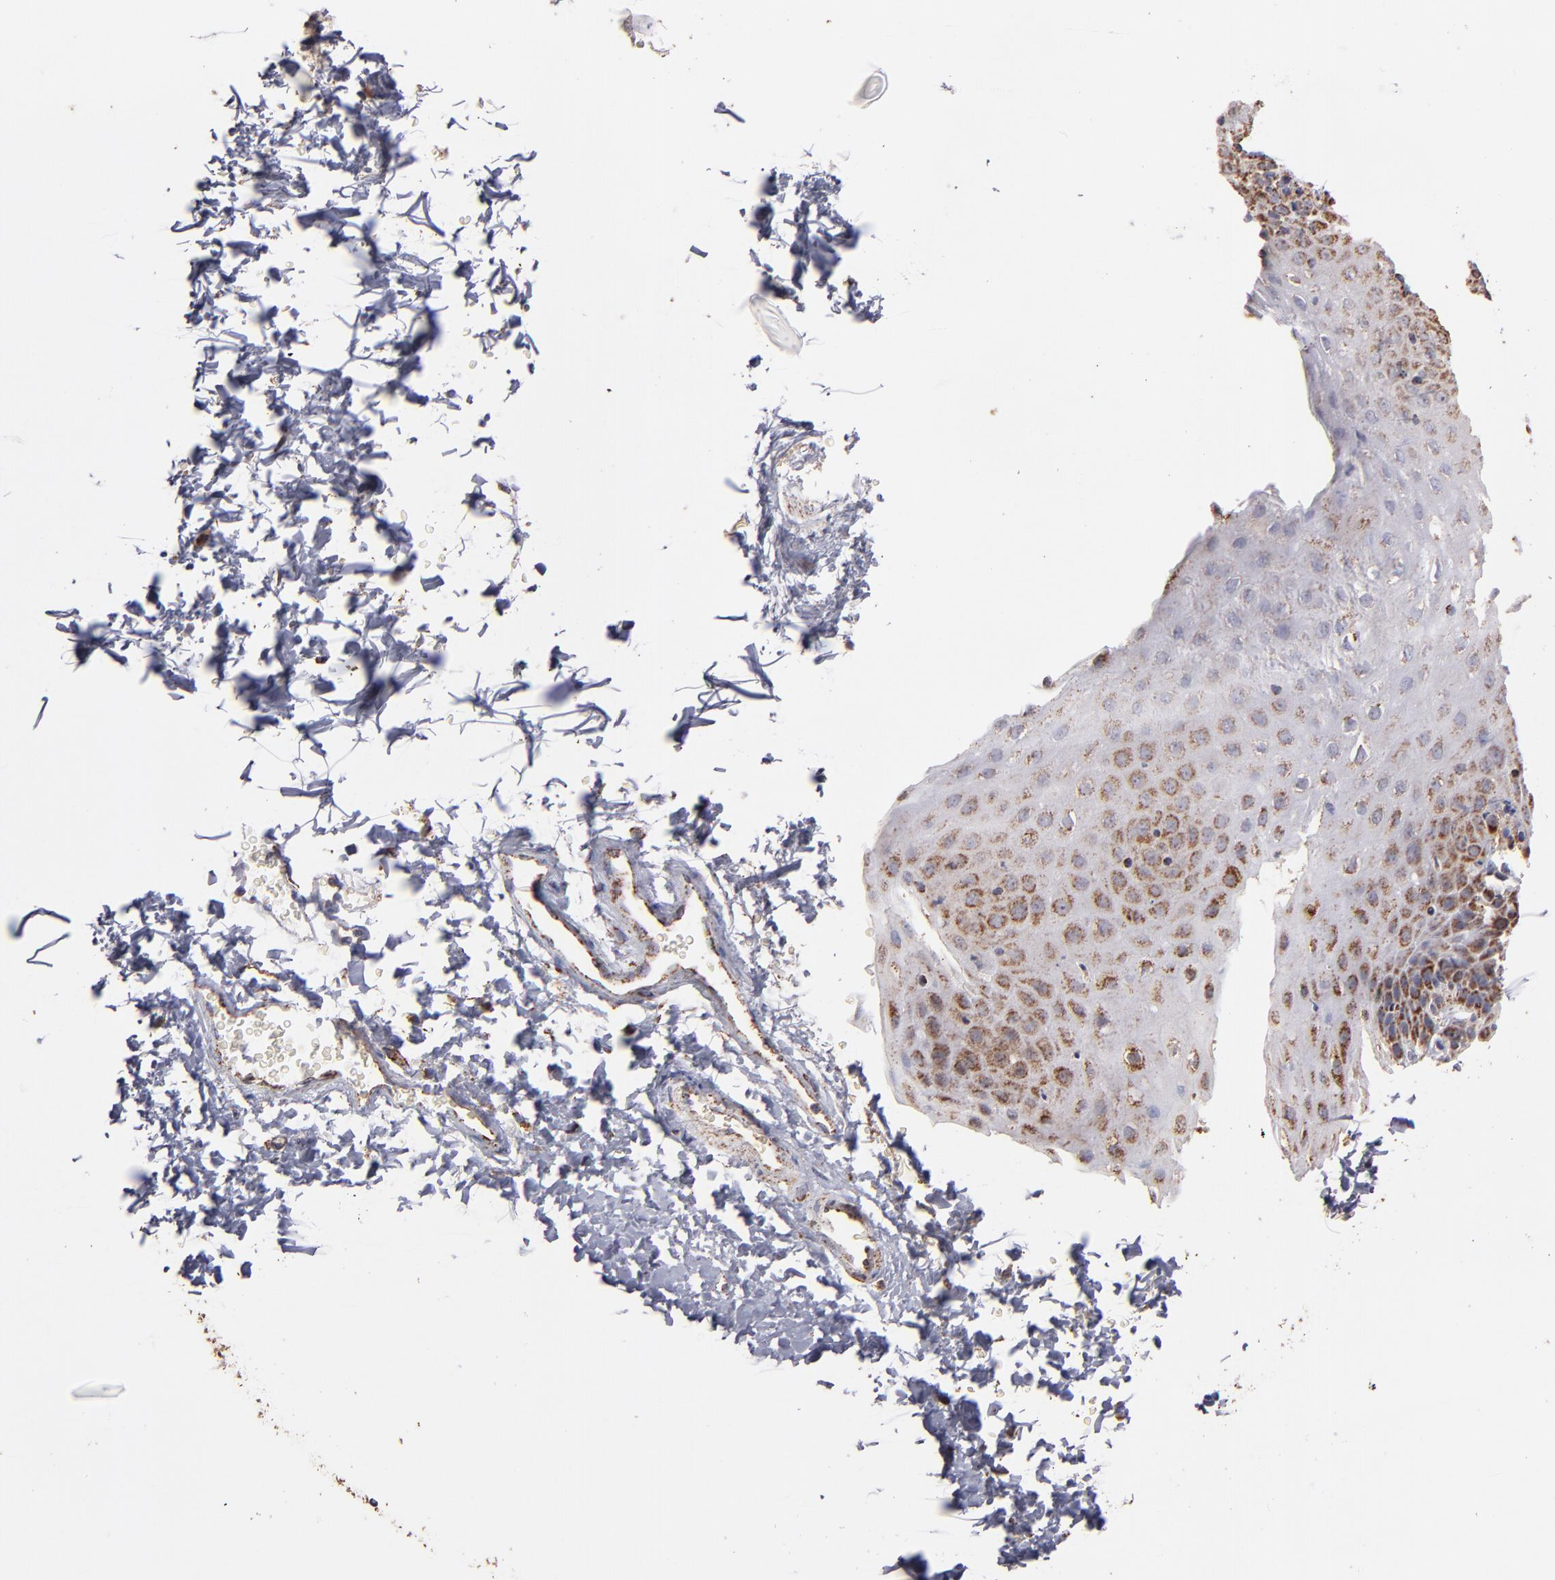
{"staining": {"intensity": "moderate", "quantity": "25%-75%", "location": "cytoplasmic/membranous"}, "tissue": "esophagus", "cell_type": "Squamous epithelial cells", "image_type": "normal", "snomed": [{"axis": "morphology", "description": "Normal tissue, NOS"}, {"axis": "topography", "description": "Esophagus"}], "caption": "The photomicrograph demonstrates staining of normal esophagus, revealing moderate cytoplasmic/membranous protein staining (brown color) within squamous epithelial cells.", "gene": "DLST", "patient": {"sex": "female", "age": 61}}